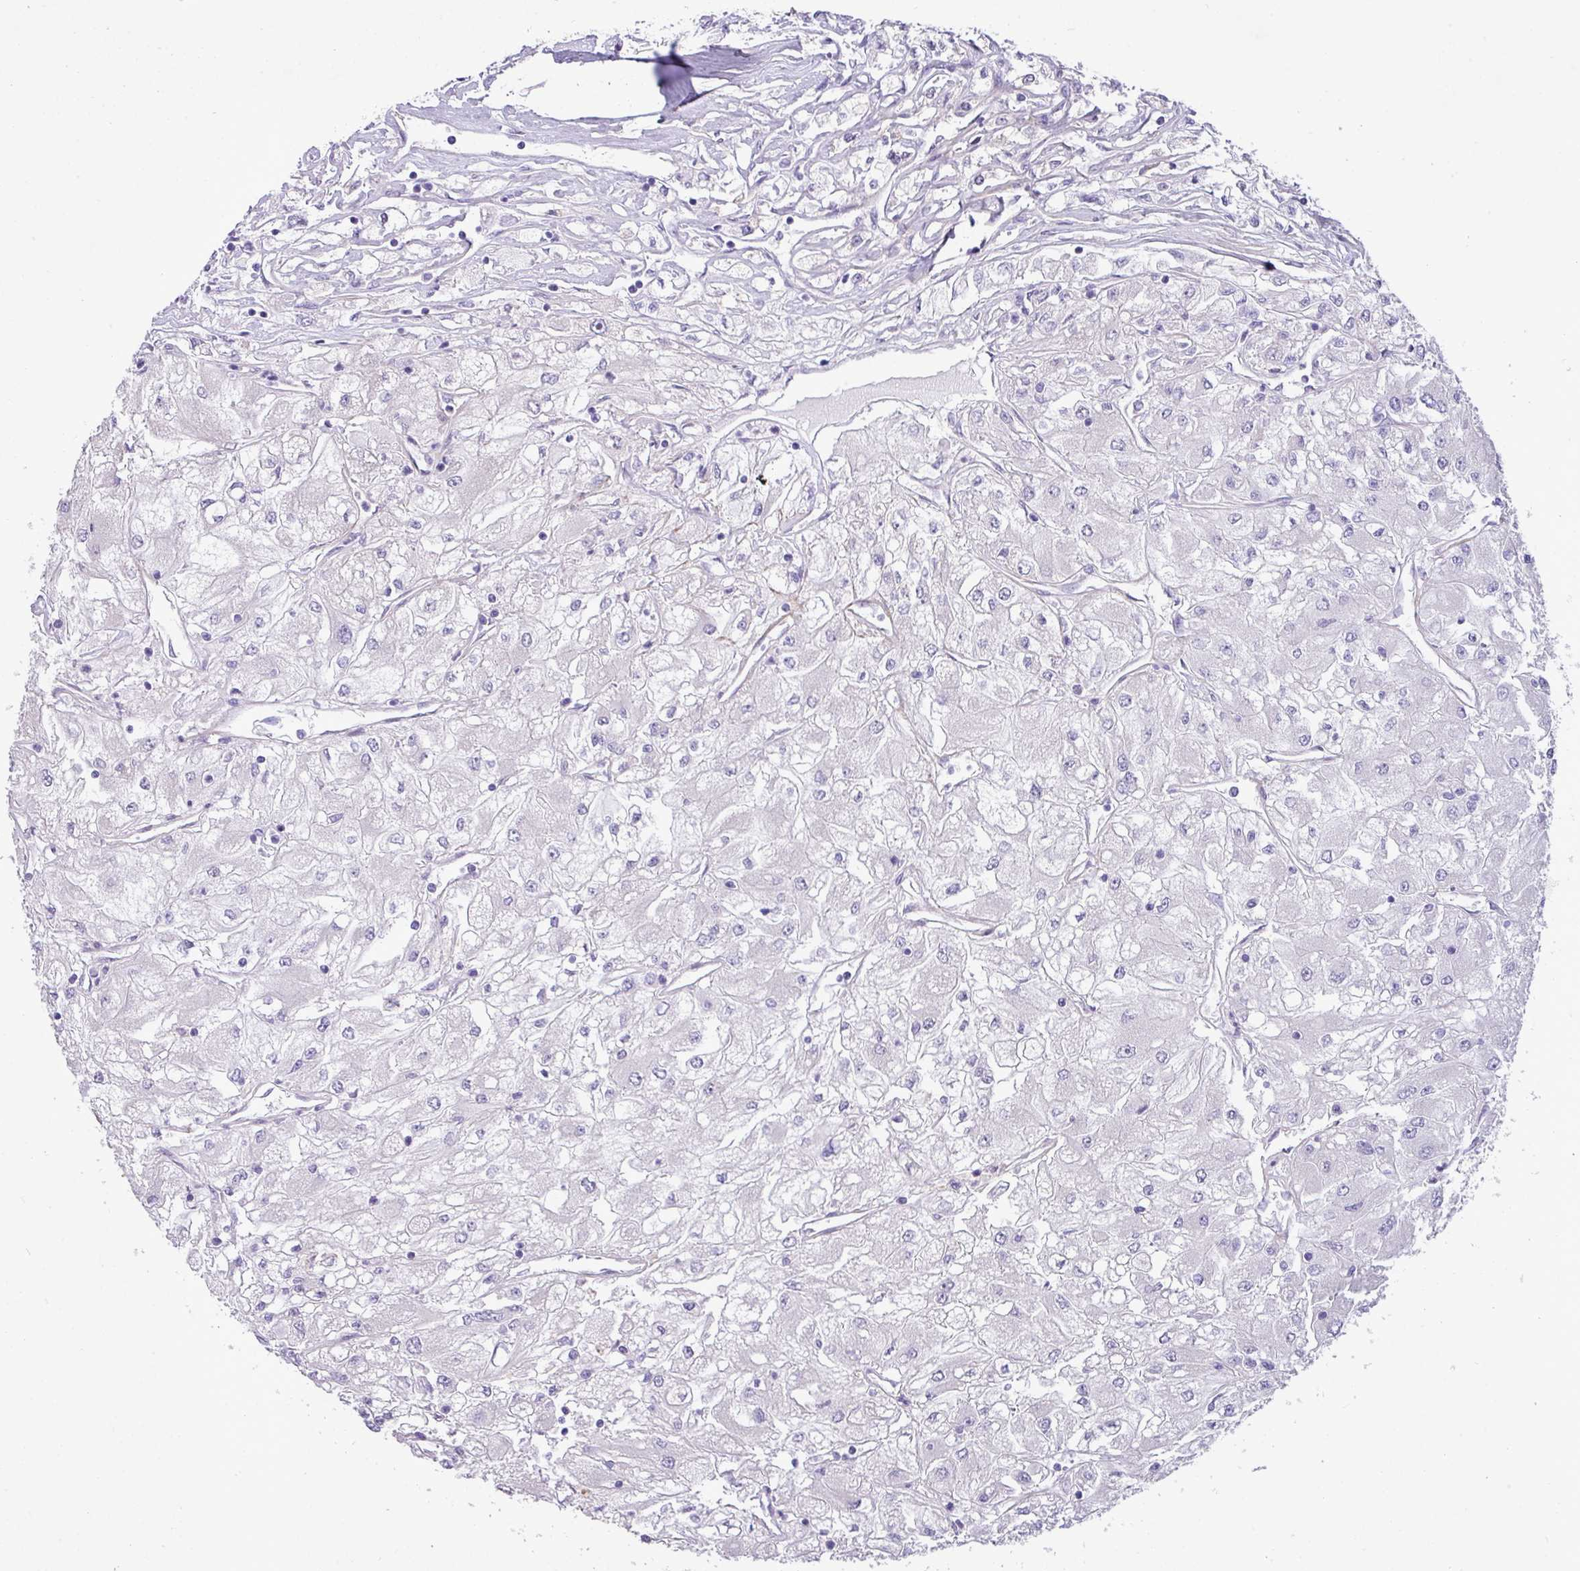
{"staining": {"intensity": "negative", "quantity": "none", "location": "none"}, "tissue": "renal cancer", "cell_type": "Tumor cells", "image_type": "cancer", "snomed": [{"axis": "morphology", "description": "Adenocarcinoma, NOS"}, {"axis": "topography", "description": "Kidney"}], "caption": "Immunohistochemistry image of neoplastic tissue: human renal cancer stained with DAB displays no significant protein staining in tumor cells. (DAB (3,3'-diaminobenzidine) immunohistochemistry (IHC) with hematoxylin counter stain).", "gene": "KIRREL3", "patient": {"sex": "male", "age": 80}}